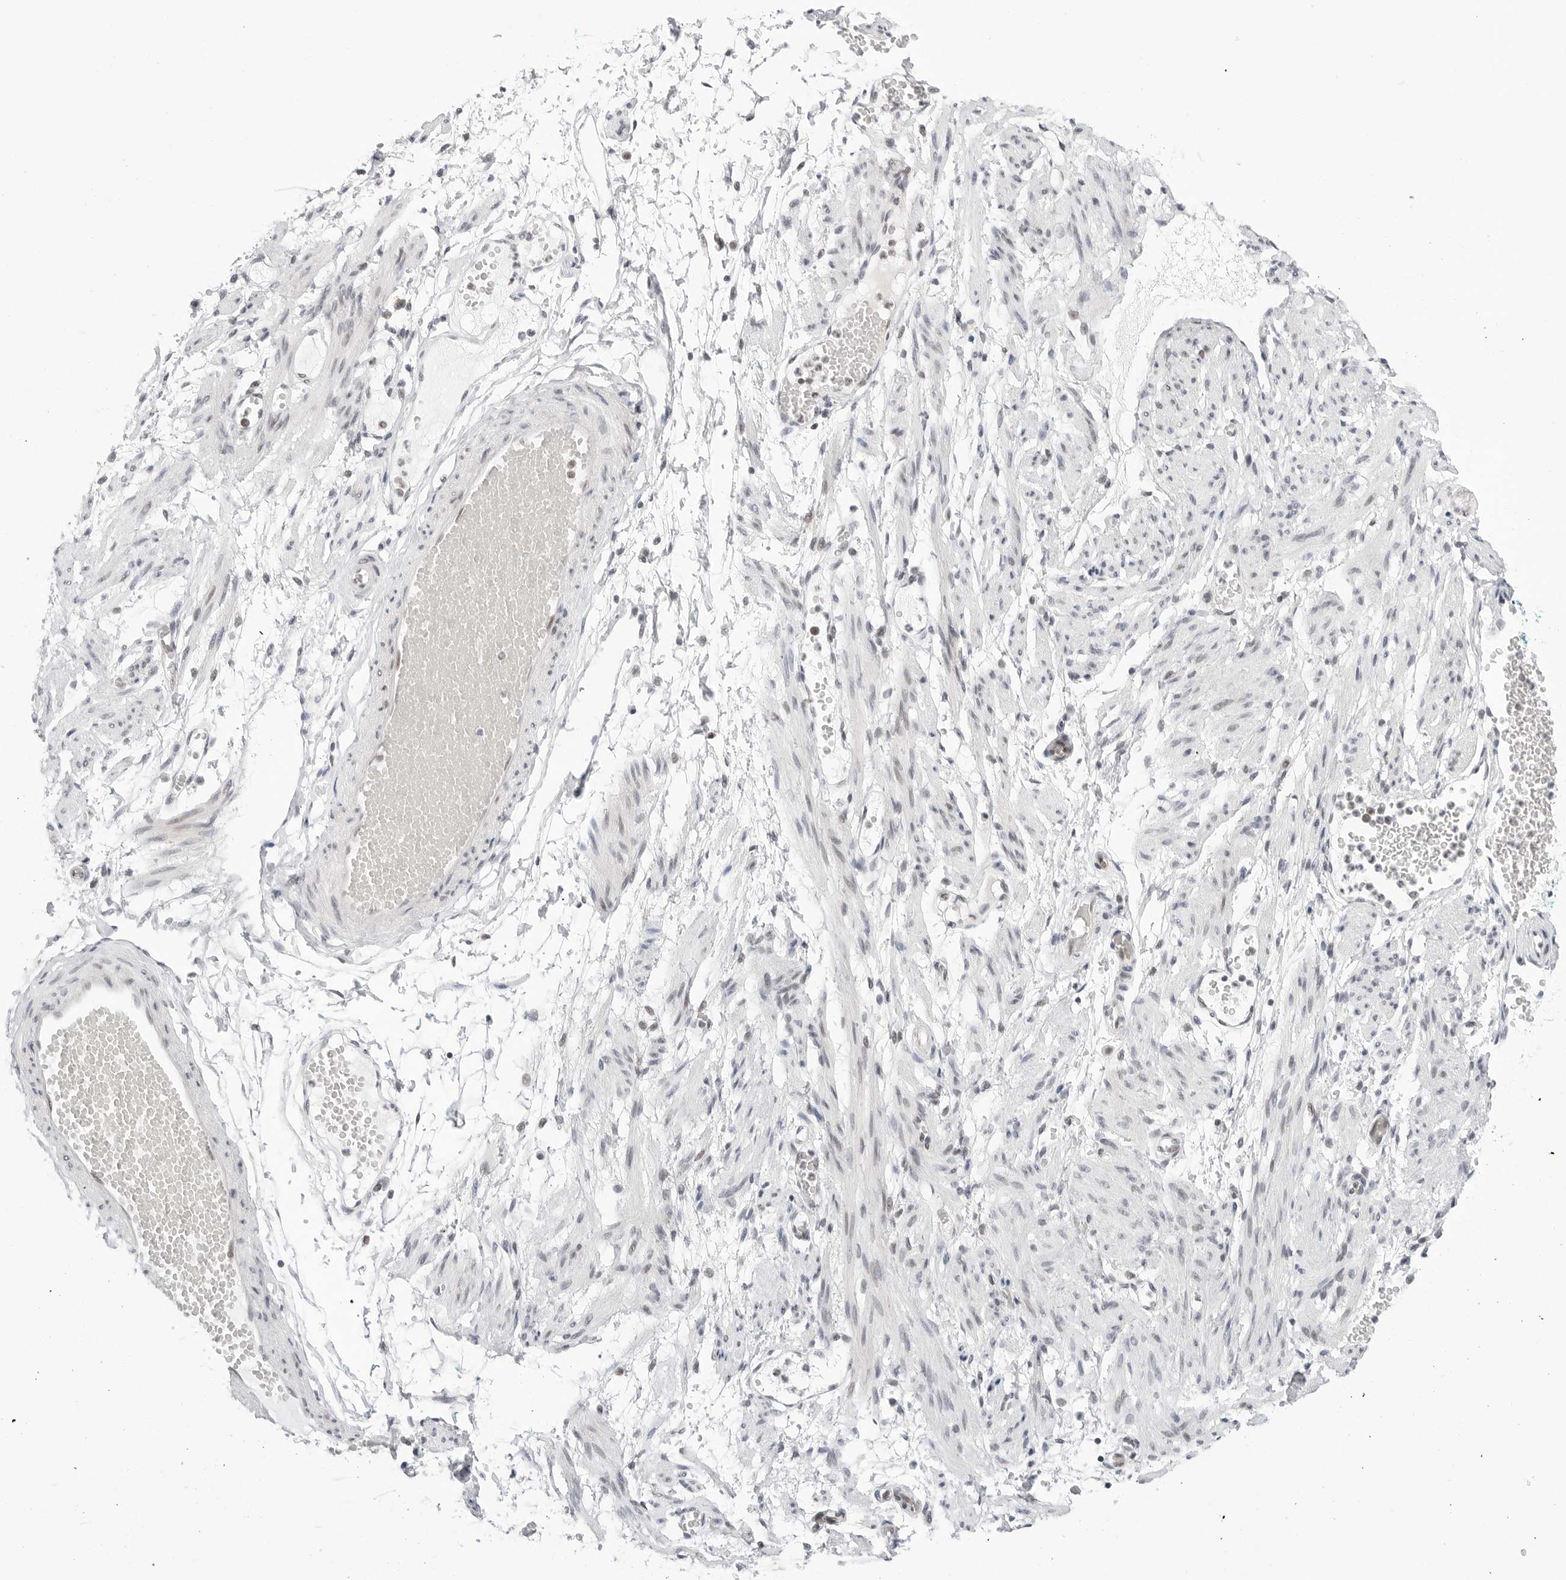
{"staining": {"intensity": "weak", "quantity": ">75%", "location": "cytoplasmic/membranous,nuclear"}, "tissue": "soft tissue", "cell_type": "Fibroblasts", "image_type": "normal", "snomed": [{"axis": "morphology", "description": "Normal tissue, NOS"}, {"axis": "topography", "description": "Smooth muscle"}, {"axis": "topography", "description": "Peripheral nerve tissue"}], "caption": "A photomicrograph of soft tissue stained for a protein exhibits weak cytoplasmic/membranous,nuclear brown staining in fibroblasts. (DAB (3,3'-diaminobenzidine) IHC with brightfield microscopy, high magnification).", "gene": "C1orf162", "patient": {"sex": "female", "age": 39}}